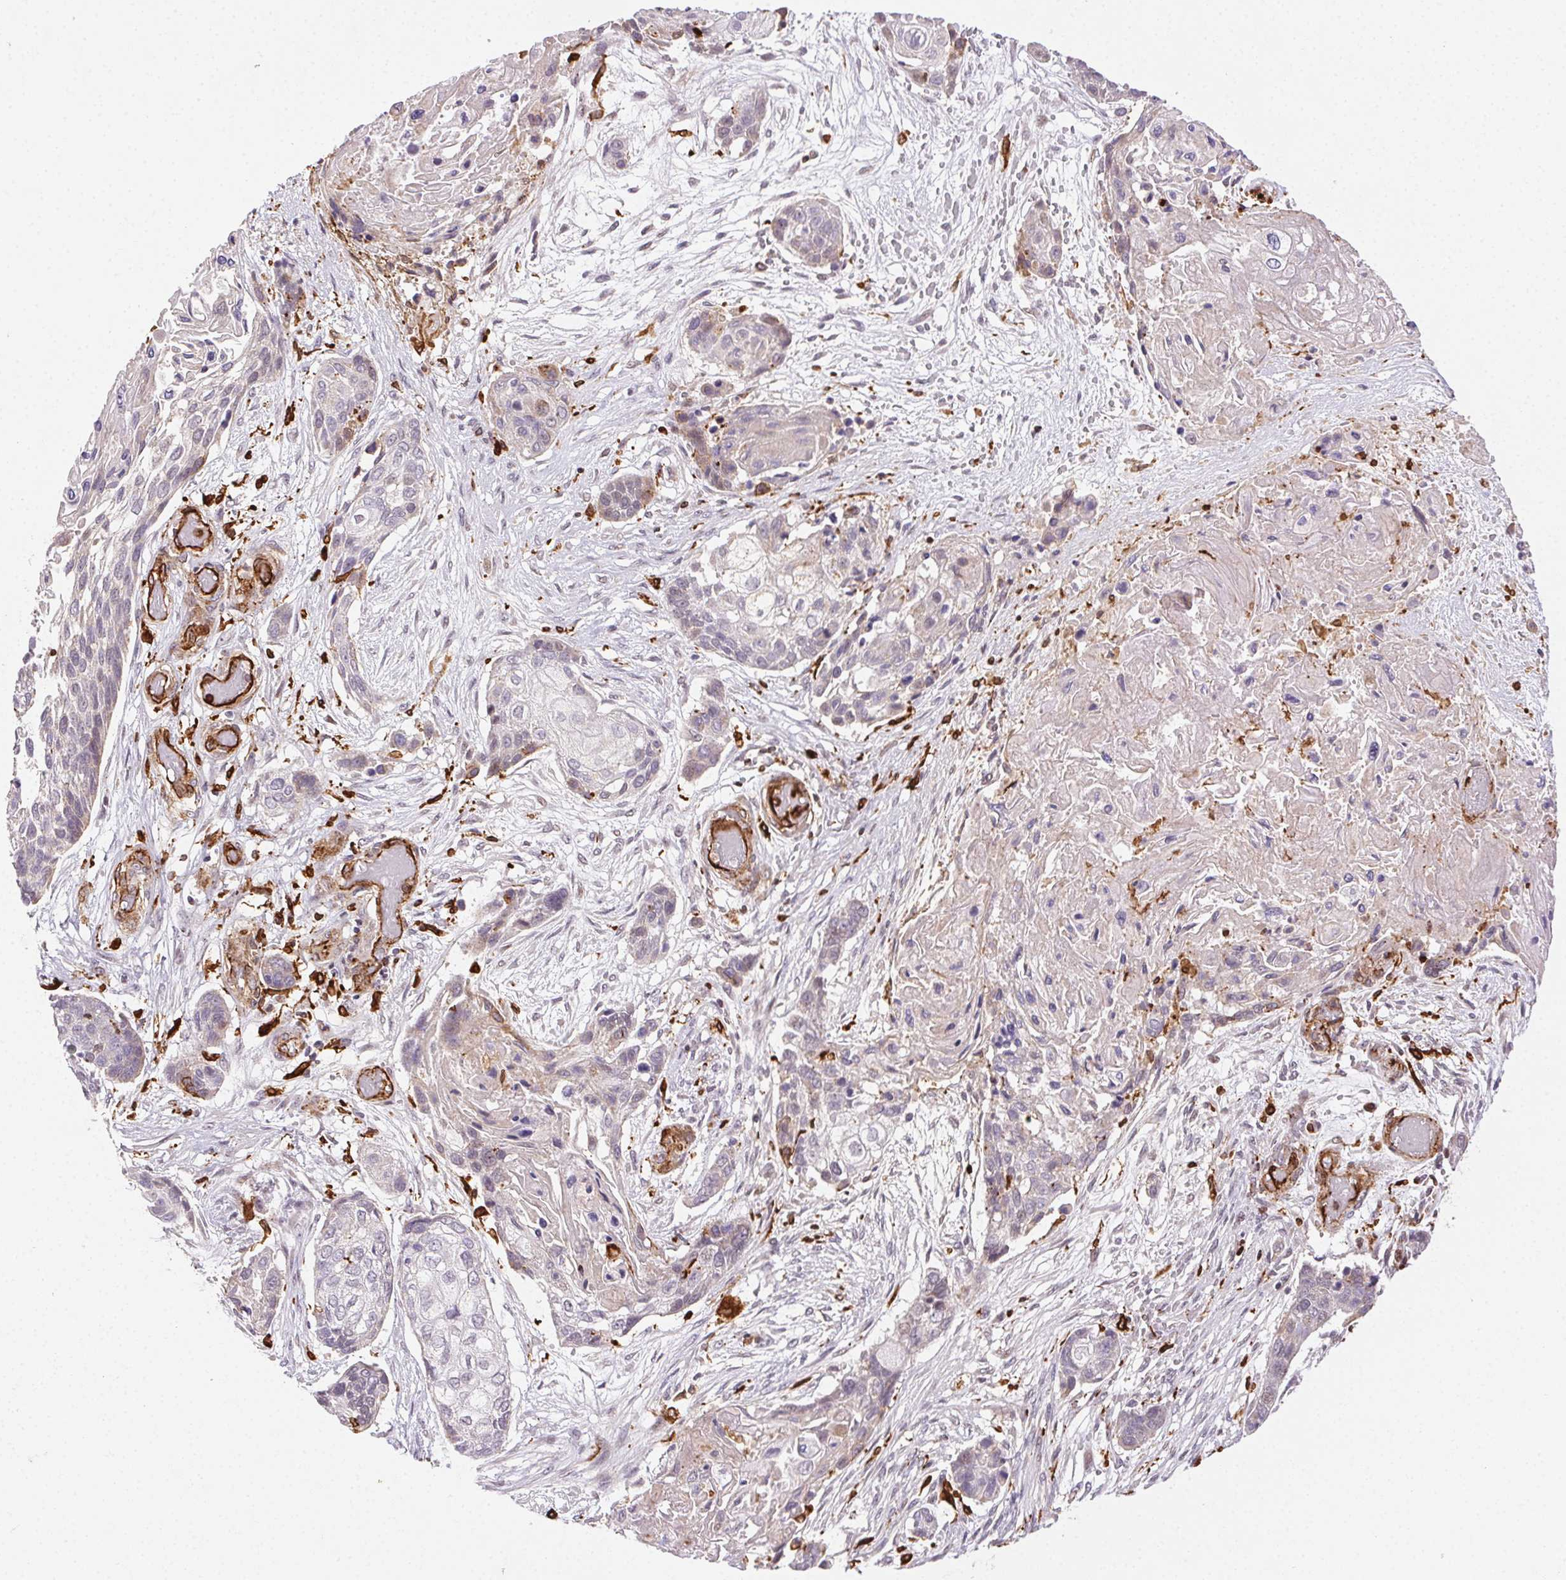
{"staining": {"intensity": "negative", "quantity": "none", "location": "none"}, "tissue": "lung cancer", "cell_type": "Tumor cells", "image_type": "cancer", "snomed": [{"axis": "morphology", "description": "Squamous cell carcinoma, NOS"}, {"axis": "topography", "description": "Lung"}], "caption": "Human lung cancer (squamous cell carcinoma) stained for a protein using IHC exhibits no expression in tumor cells.", "gene": "RNASET2", "patient": {"sex": "male", "age": 69}}